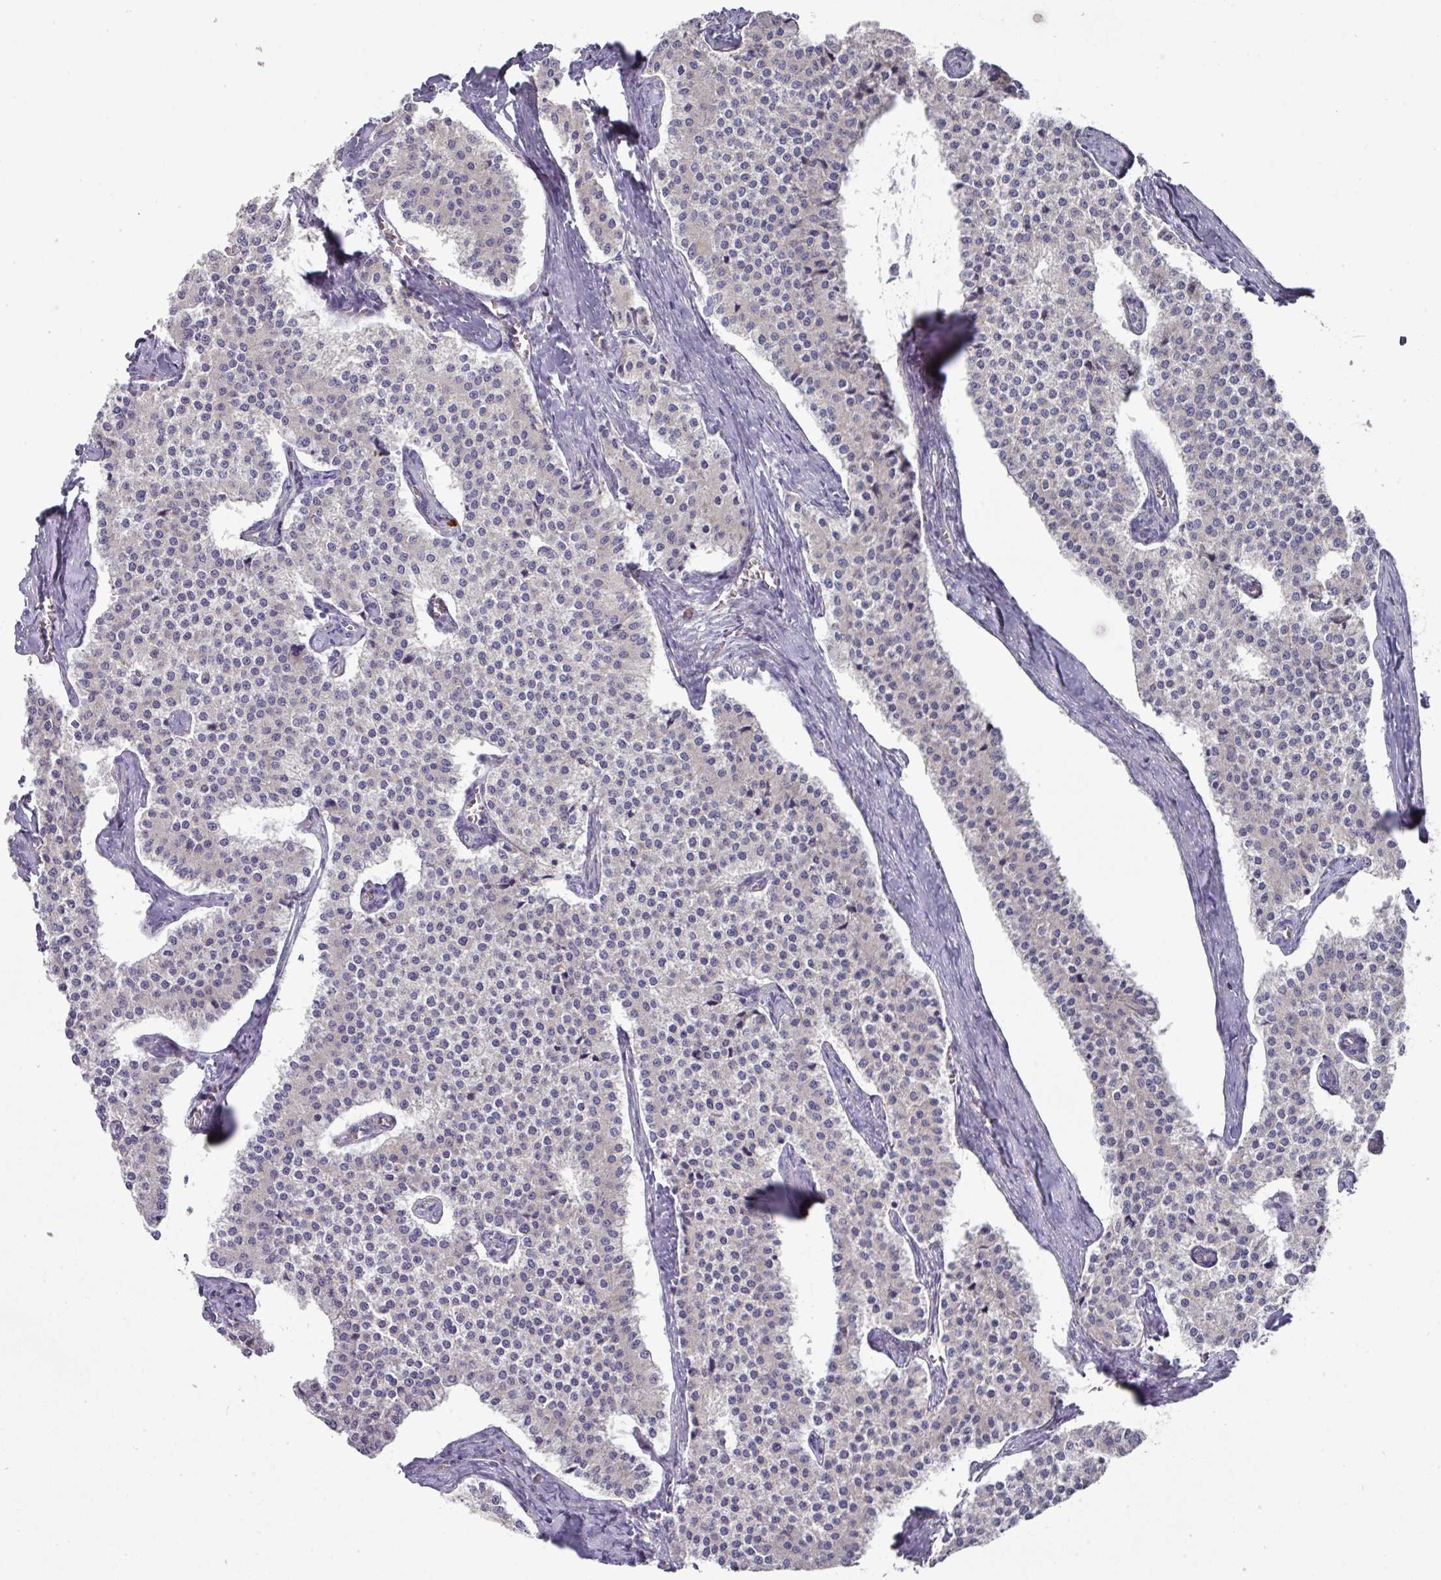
{"staining": {"intensity": "negative", "quantity": "none", "location": "none"}, "tissue": "carcinoid", "cell_type": "Tumor cells", "image_type": "cancer", "snomed": [{"axis": "morphology", "description": "Carcinoid, malignant, NOS"}, {"axis": "topography", "description": "Colon"}], "caption": "DAB (3,3'-diaminobenzidine) immunohistochemical staining of human malignant carcinoid displays no significant expression in tumor cells.", "gene": "IL4R", "patient": {"sex": "female", "age": 52}}